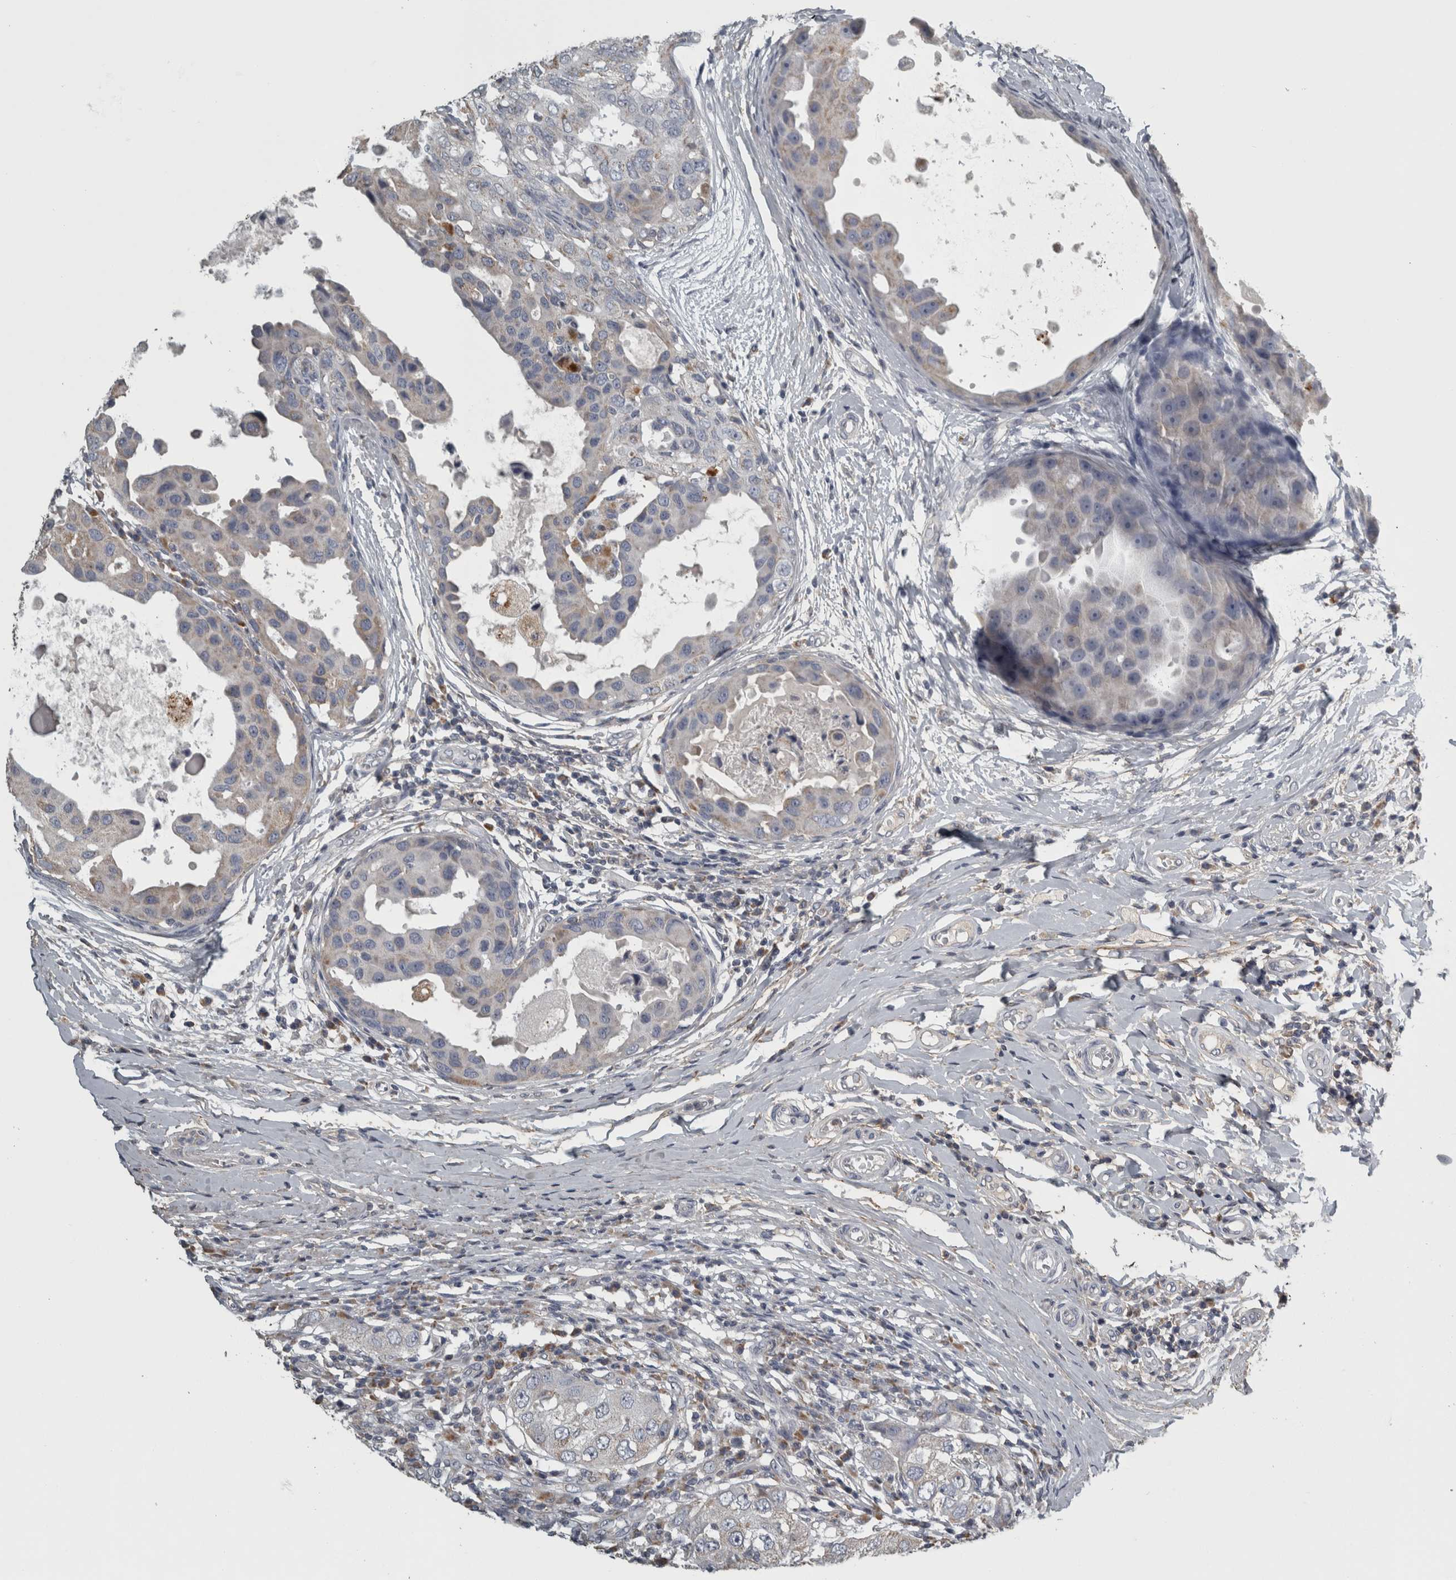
{"staining": {"intensity": "negative", "quantity": "none", "location": "none"}, "tissue": "breast cancer", "cell_type": "Tumor cells", "image_type": "cancer", "snomed": [{"axis": "morphology", "description": "Duct carcinoma"}, {"axis": "topography", "description": "Breast"}], "caption": "A micrograph of breast invasive ductal carcinoma stained for a protein displays no brown staining in tumor cells.", "gene": "FRK", "patient": {"sex": "female", "age": 27}}